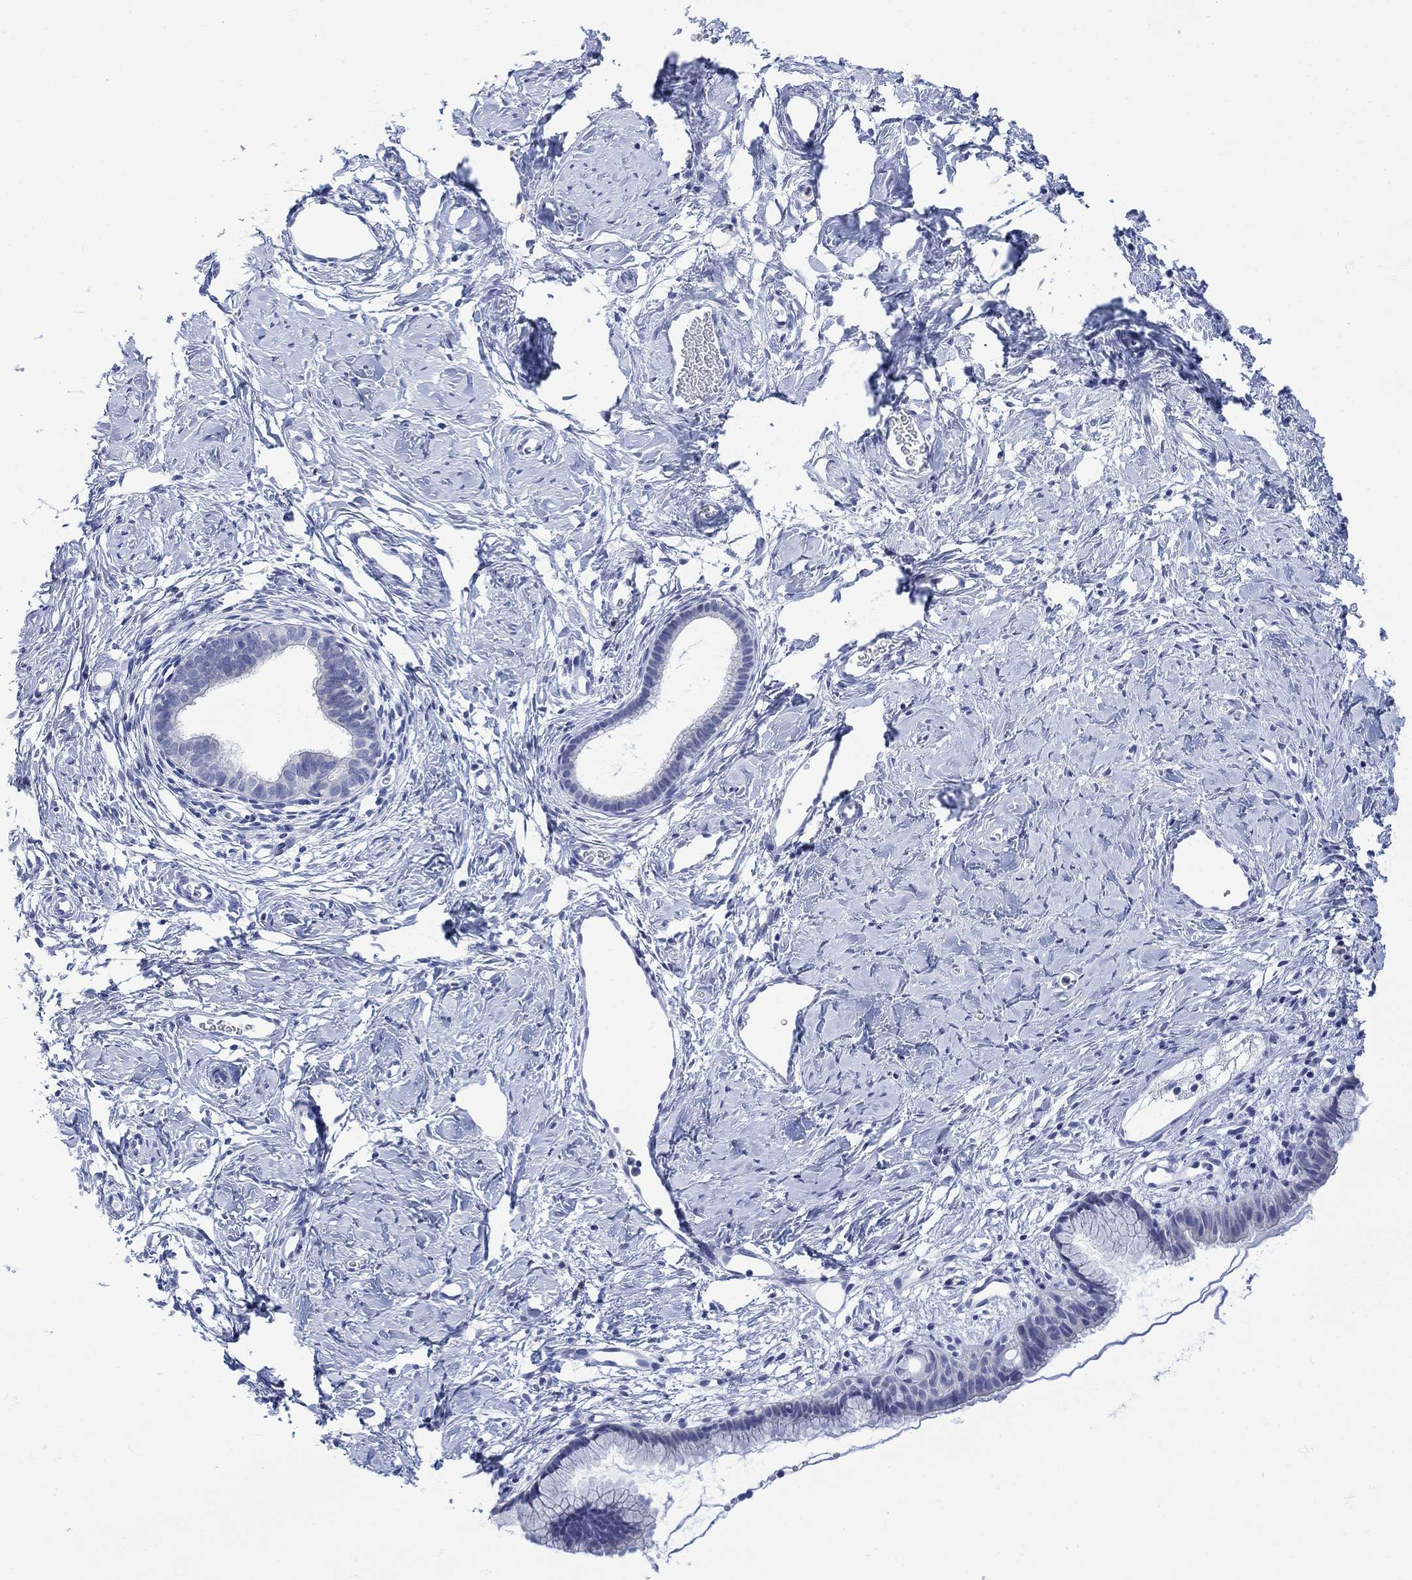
{"staining": {"intensity": "negative", "quantity": "none", "location": "none"}, "tissue": "cervix", "cell_type": "Glandular cells", "image_type": "normal", "snomed": [{"axis": "morphology", "description": "Normal tissue, NOS"}, {"axis": "topography", "description": "Cervix"}], "caption": "High power microscopy histopathology image of an IHC micrograph of unremarkable cervix, revealing no significant expression in glandular cells.", "gene": "FBP2", "patient": {"sex": "female", "age": 40}}